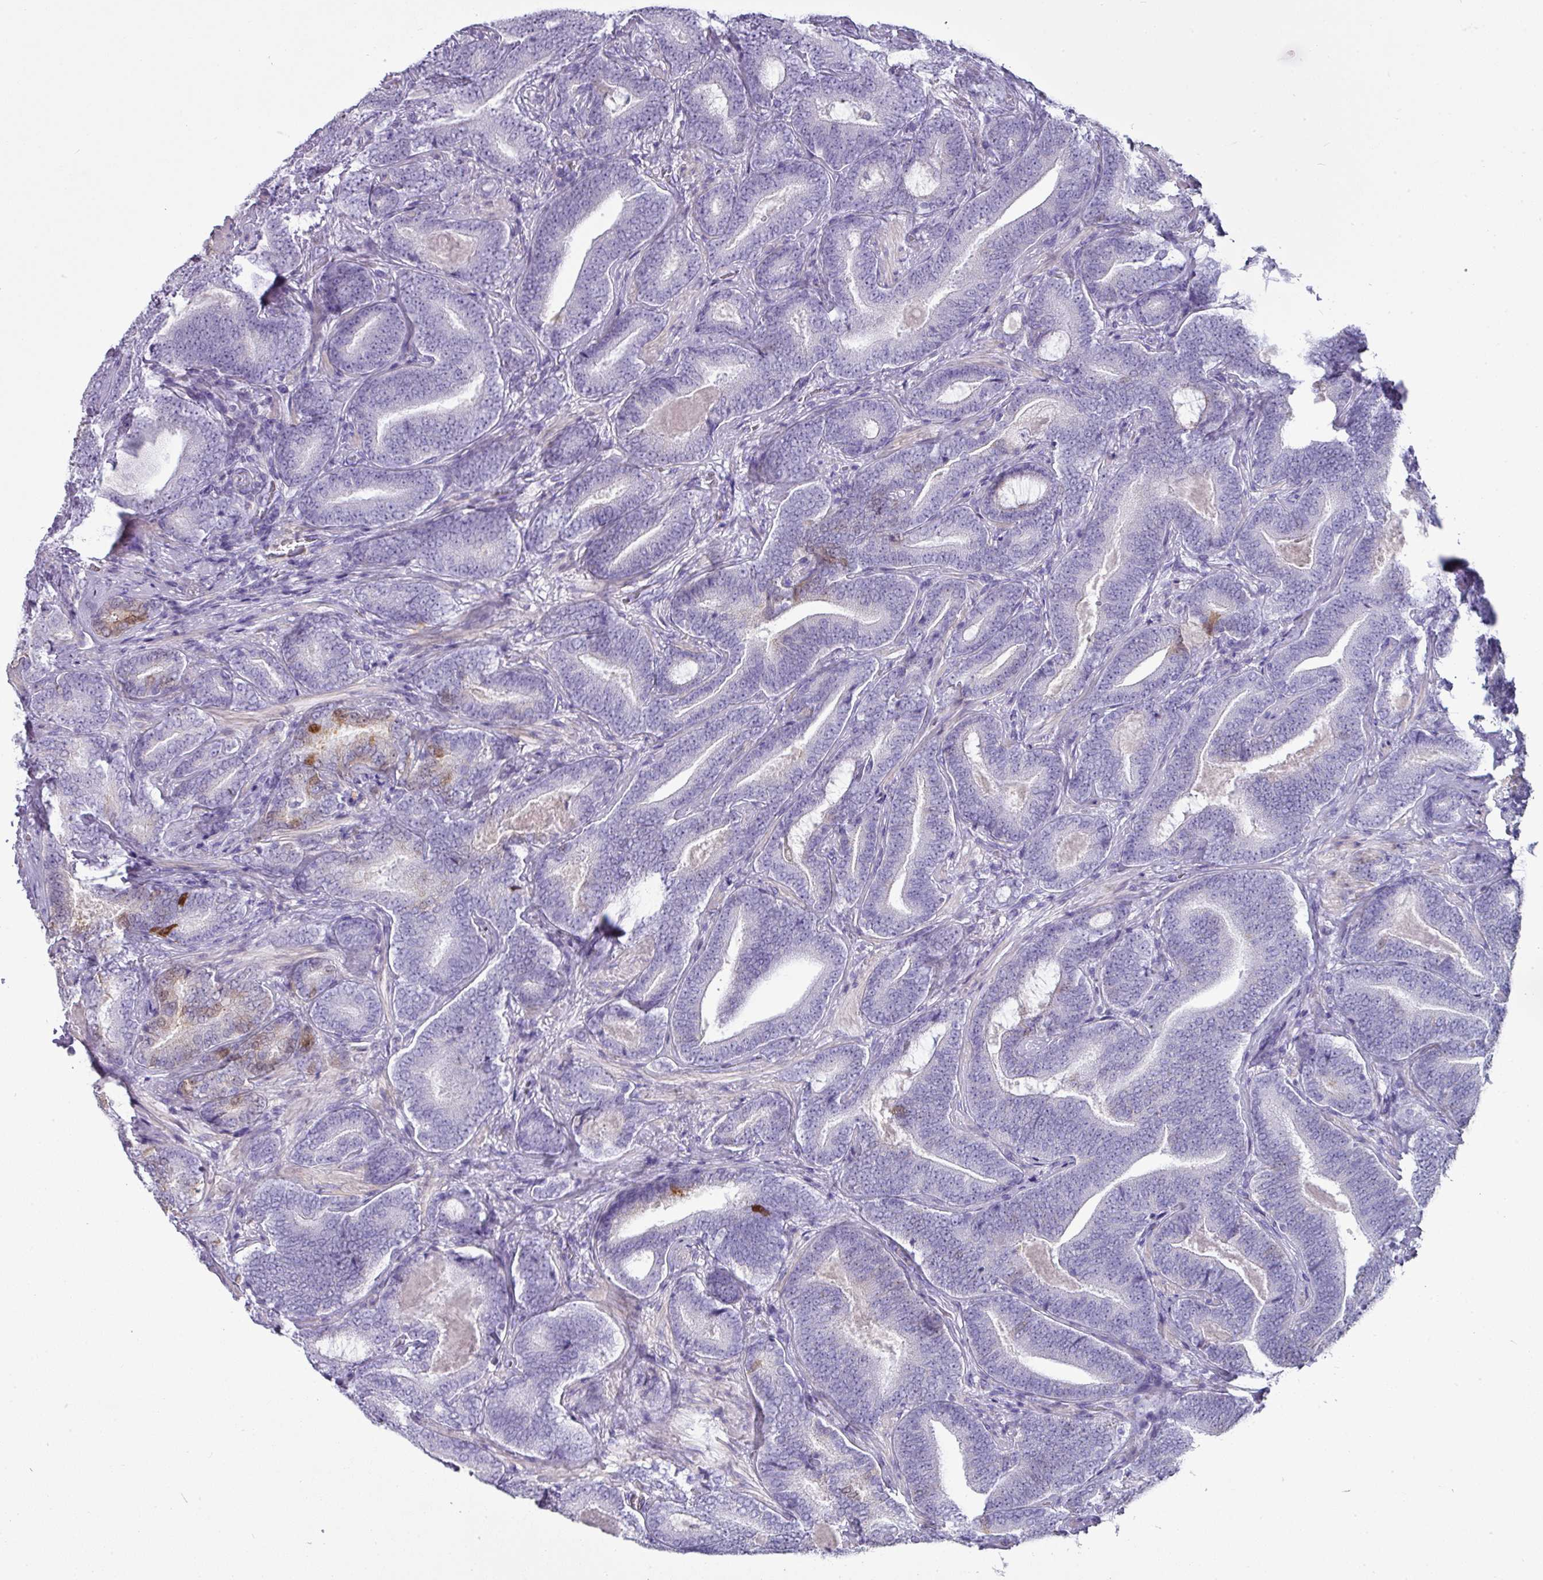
{"staining": {"intensity": "negative", "quantity": "none", "location": "none"}, "tissue": "prostate cancer", "cell_type": "Tumor cells", "image_type": "cancer", "snomed": [{"axis": "morphology", "description": "Adenocarcinoma, Low grade"}, {"axis": "topography", "description": "Prostate and seminal vesicle, NOS"}], "caption": "The IHC image has no significant positivity in tumor cells of adenocarcinoma (low-grade) (prostate) tissue.", "gene": "GSTA3", "patient": {"sex": "male", "age": 61}}